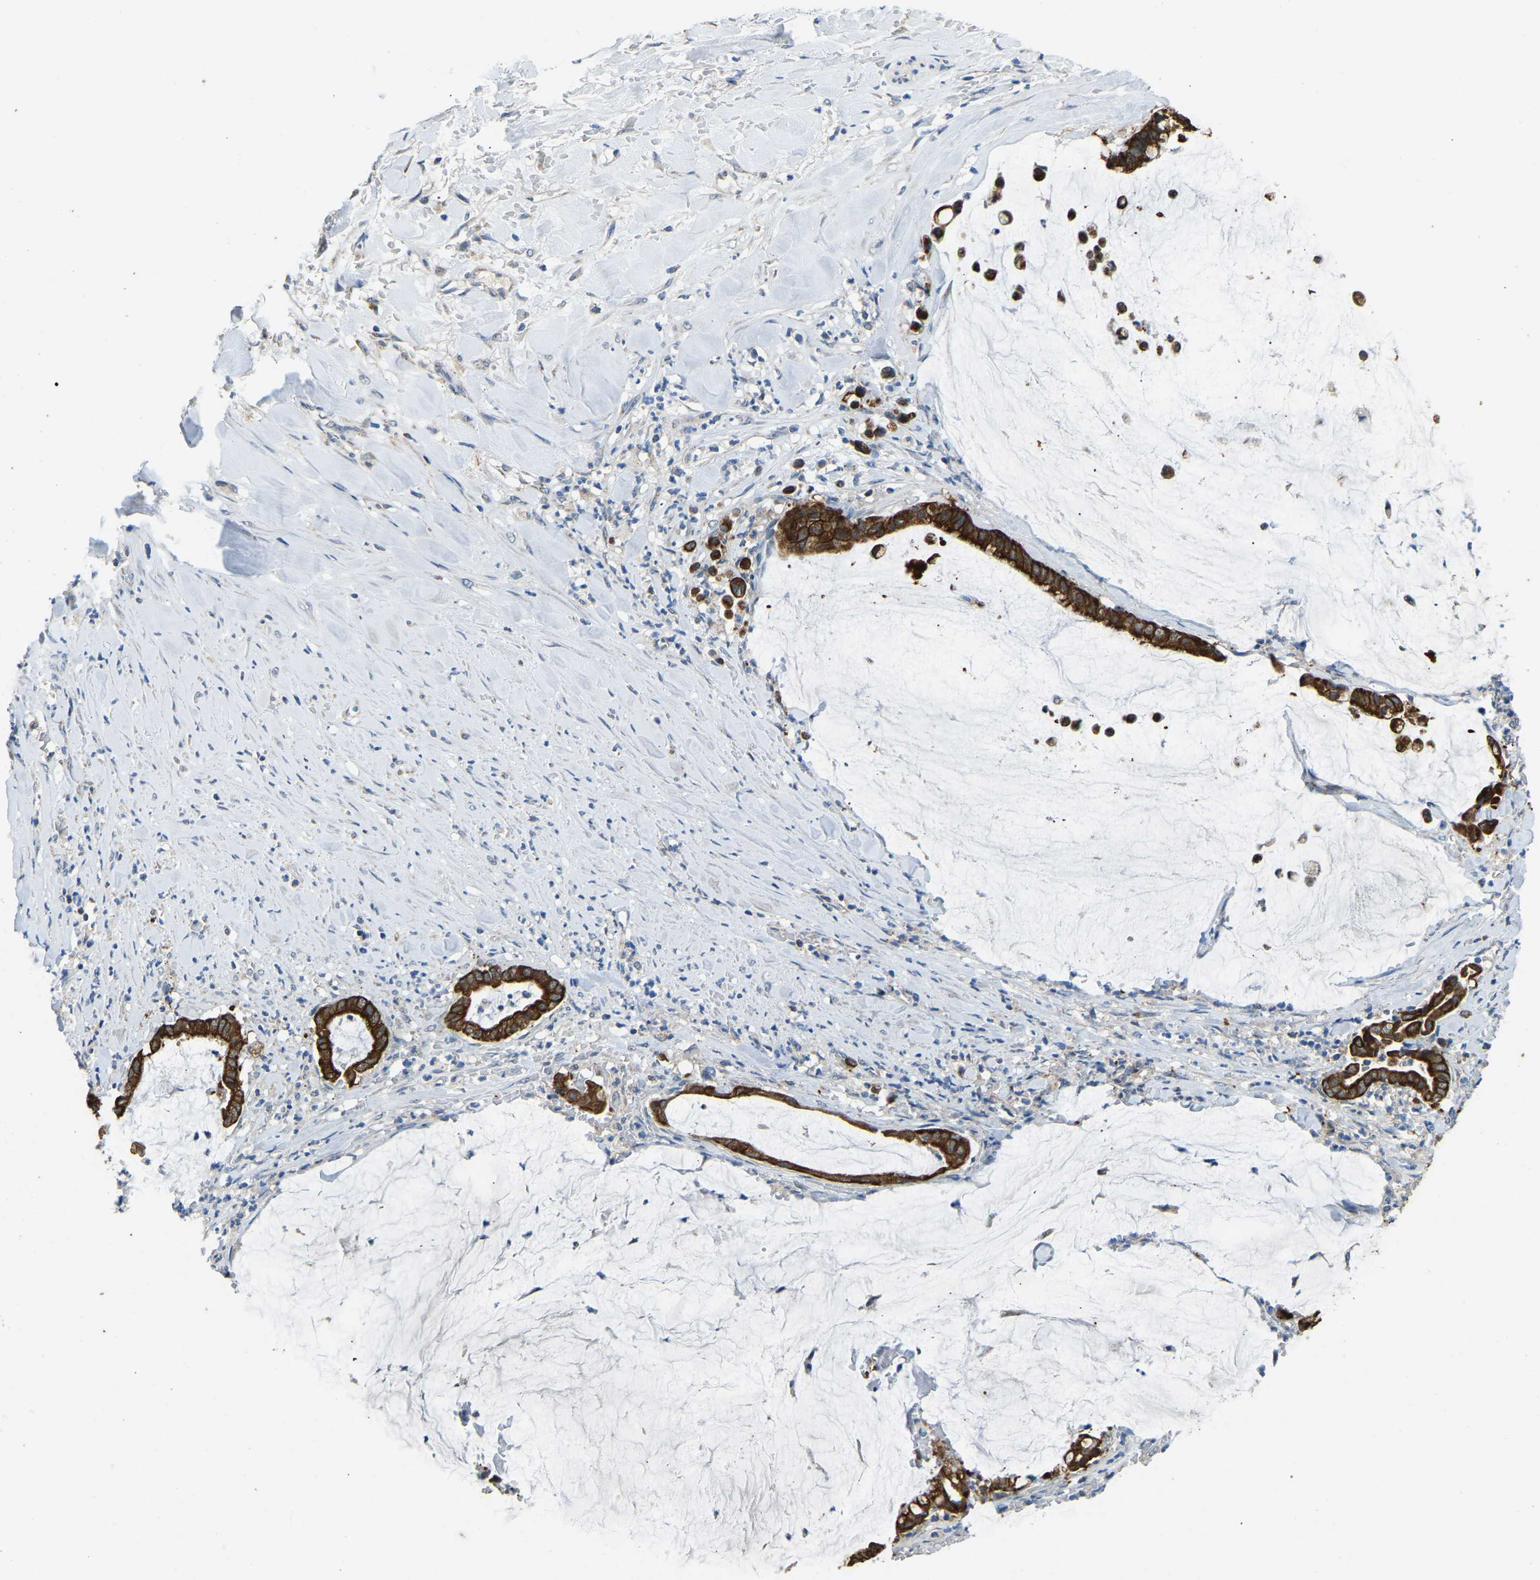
{"staining": {"intensity": "strong", "quantity": ">75%", "location": "cytoplasmic/membranous"}, "tissue": "pancreatic cancer", "cell_type": "Tumor cells", "image_type": "cancer", "snomed": [{"axis": "morphology", "description": "Adenocarcinoma, NOS"}, {"axis": "topography", "description": "Pancreas"}], "caption": "Pancreatic cancer (adenocarcinoma) stained with a brown dye reveals strong cytoplasmic/membranous positive expression in about >75% of tumor cells.", "gene": "ZNF200", "patient": {"sex": "male", "age": 41}}